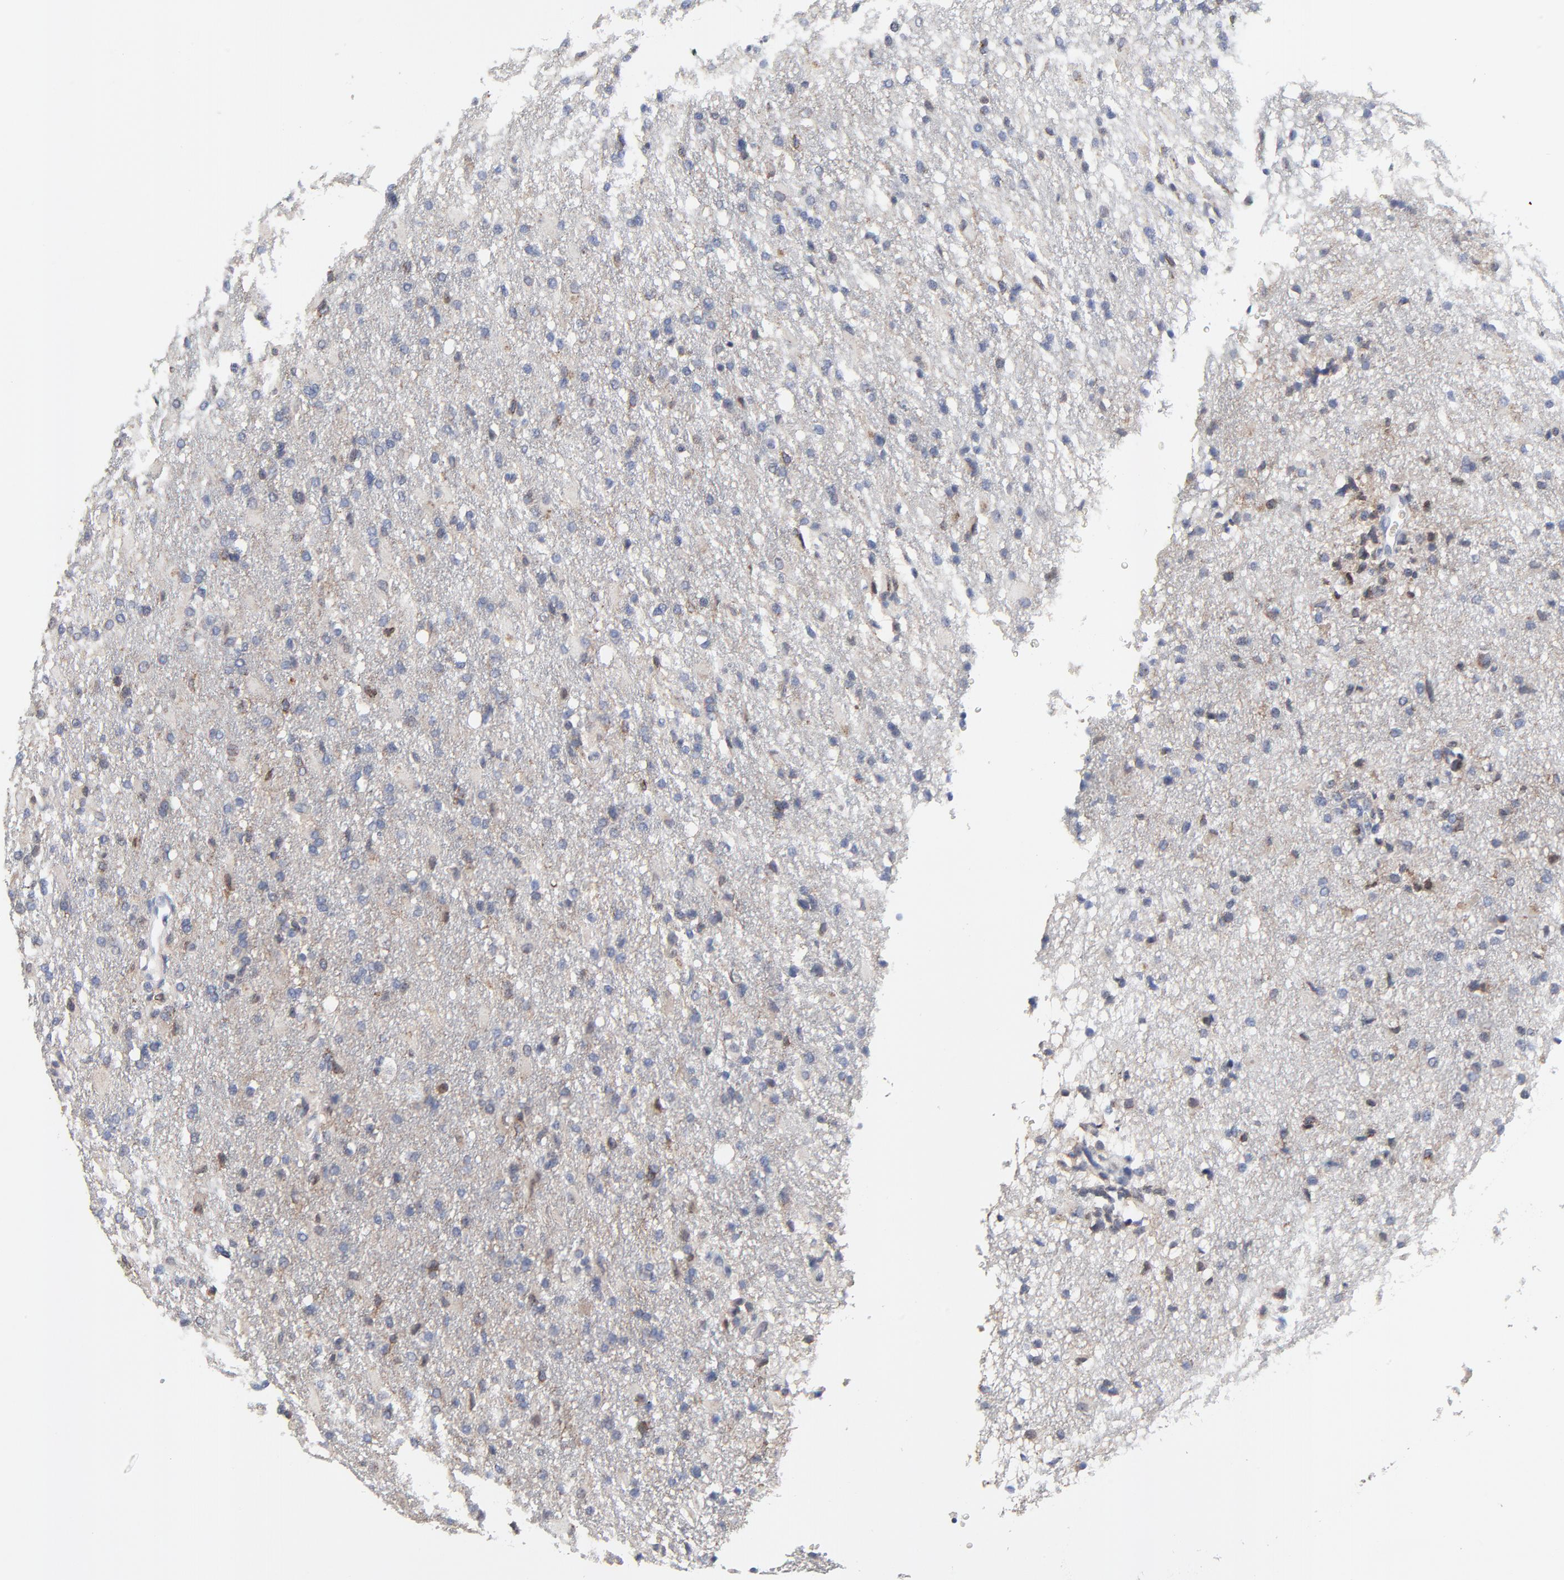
{"staining": {"intensity": "weak", "quantity": "<25%", "location": "cytoplasmic/membranous"}, "tissue": "glioma", "cell_type": "Tumor cells", "image_type": "cancer", "snomed": [{"axis": "morphology", "description": "Glioma, malignant, High grade"}, {"axis": "topography", "description": "Brain"}], "caption": "An immunohistochemistry image of glioma is shown. There is no staining in tumor cells of glioma. (Stains: DAB immunohistochemistry (IHC) with hematoxylin counter stain, Microscopy: brightfield microscopy at high magnification).", "gene": "NLGN3", "patient": {"sex": "male", "age": 68}}